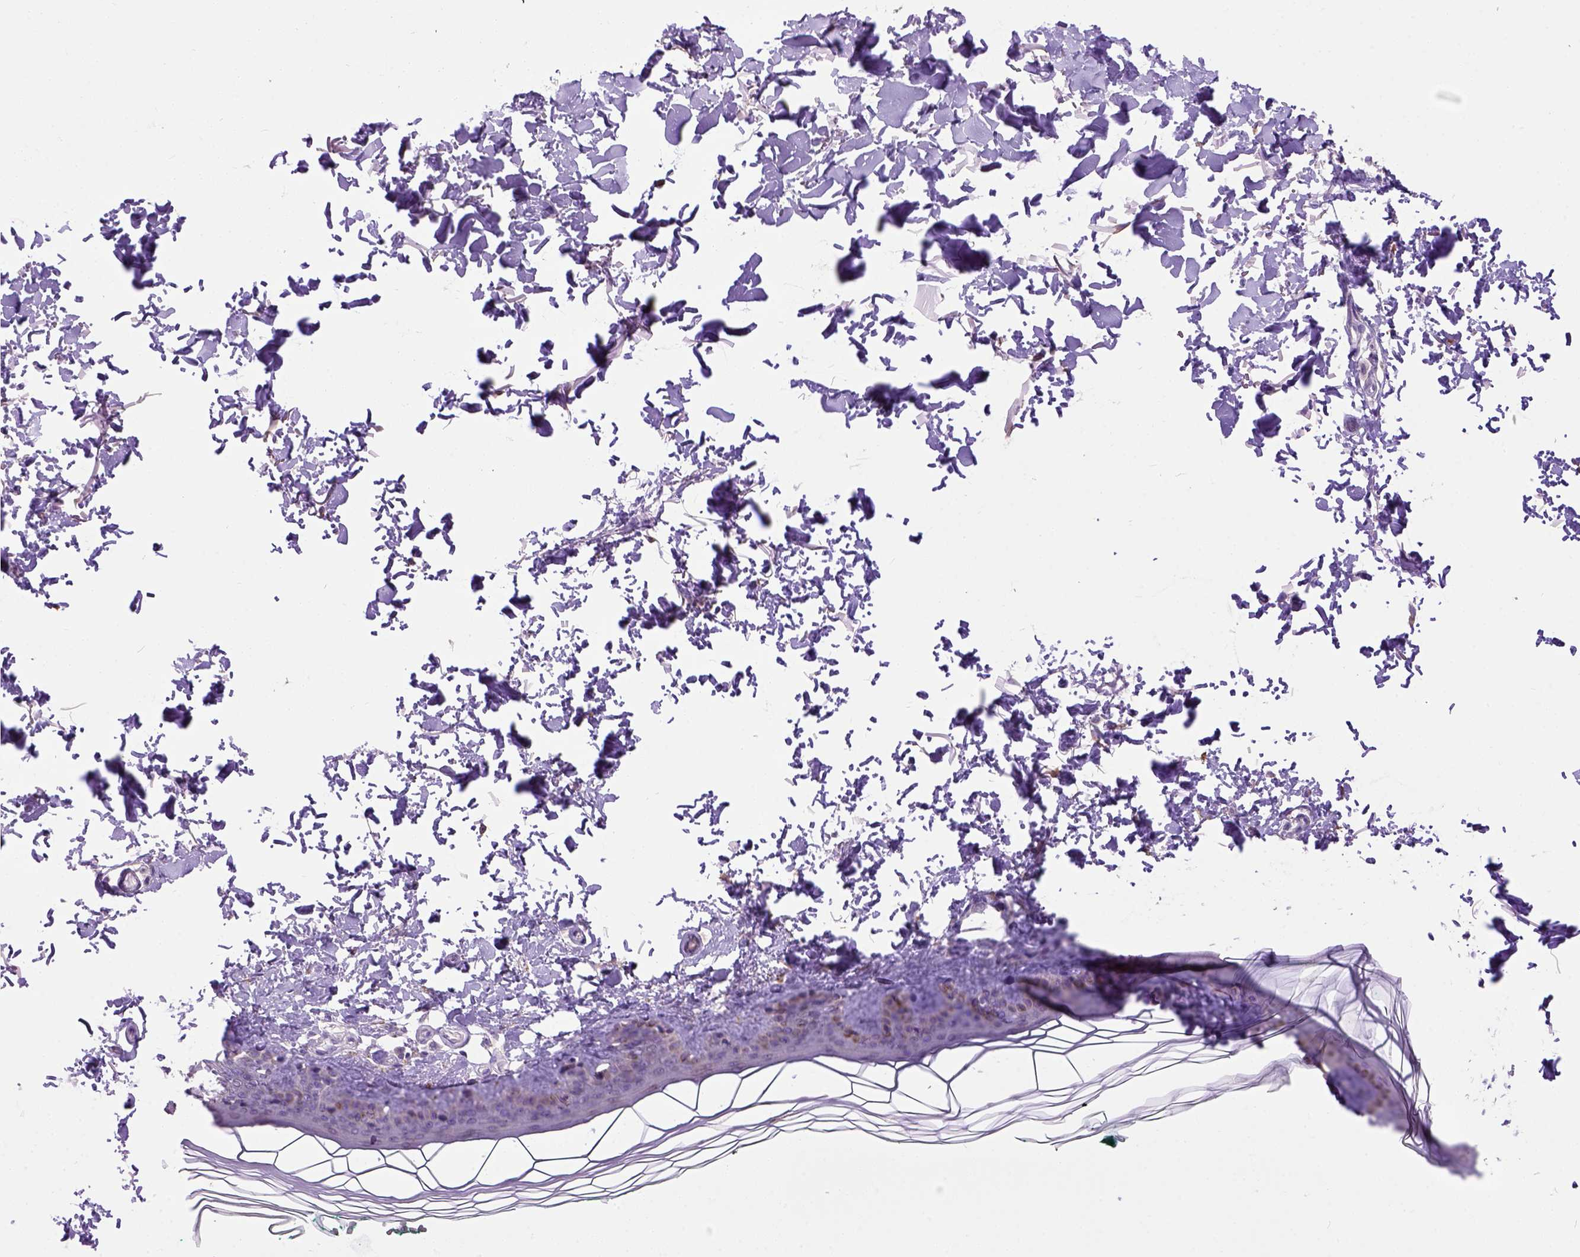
{"staining": {"intensity": "negative", "quantity": "none", "location": "none"}, "tissue": "skin", "cell_type": "Fibroblasts", "image_type": "normal", "snomed": [{"axis": "morphology", "description": "Normal tissue, NOS"}, {"axis": "topography", "description": "Skin"}, {"axis": "topography", "description": "Peripheral nerve tissue"}], "caption": "IHC image of normal human skin stained for a protein (brown), which shows no staining in fibroblasts.", "gene": "MAPT", "patient": {"sex": "female", "age": 45}}